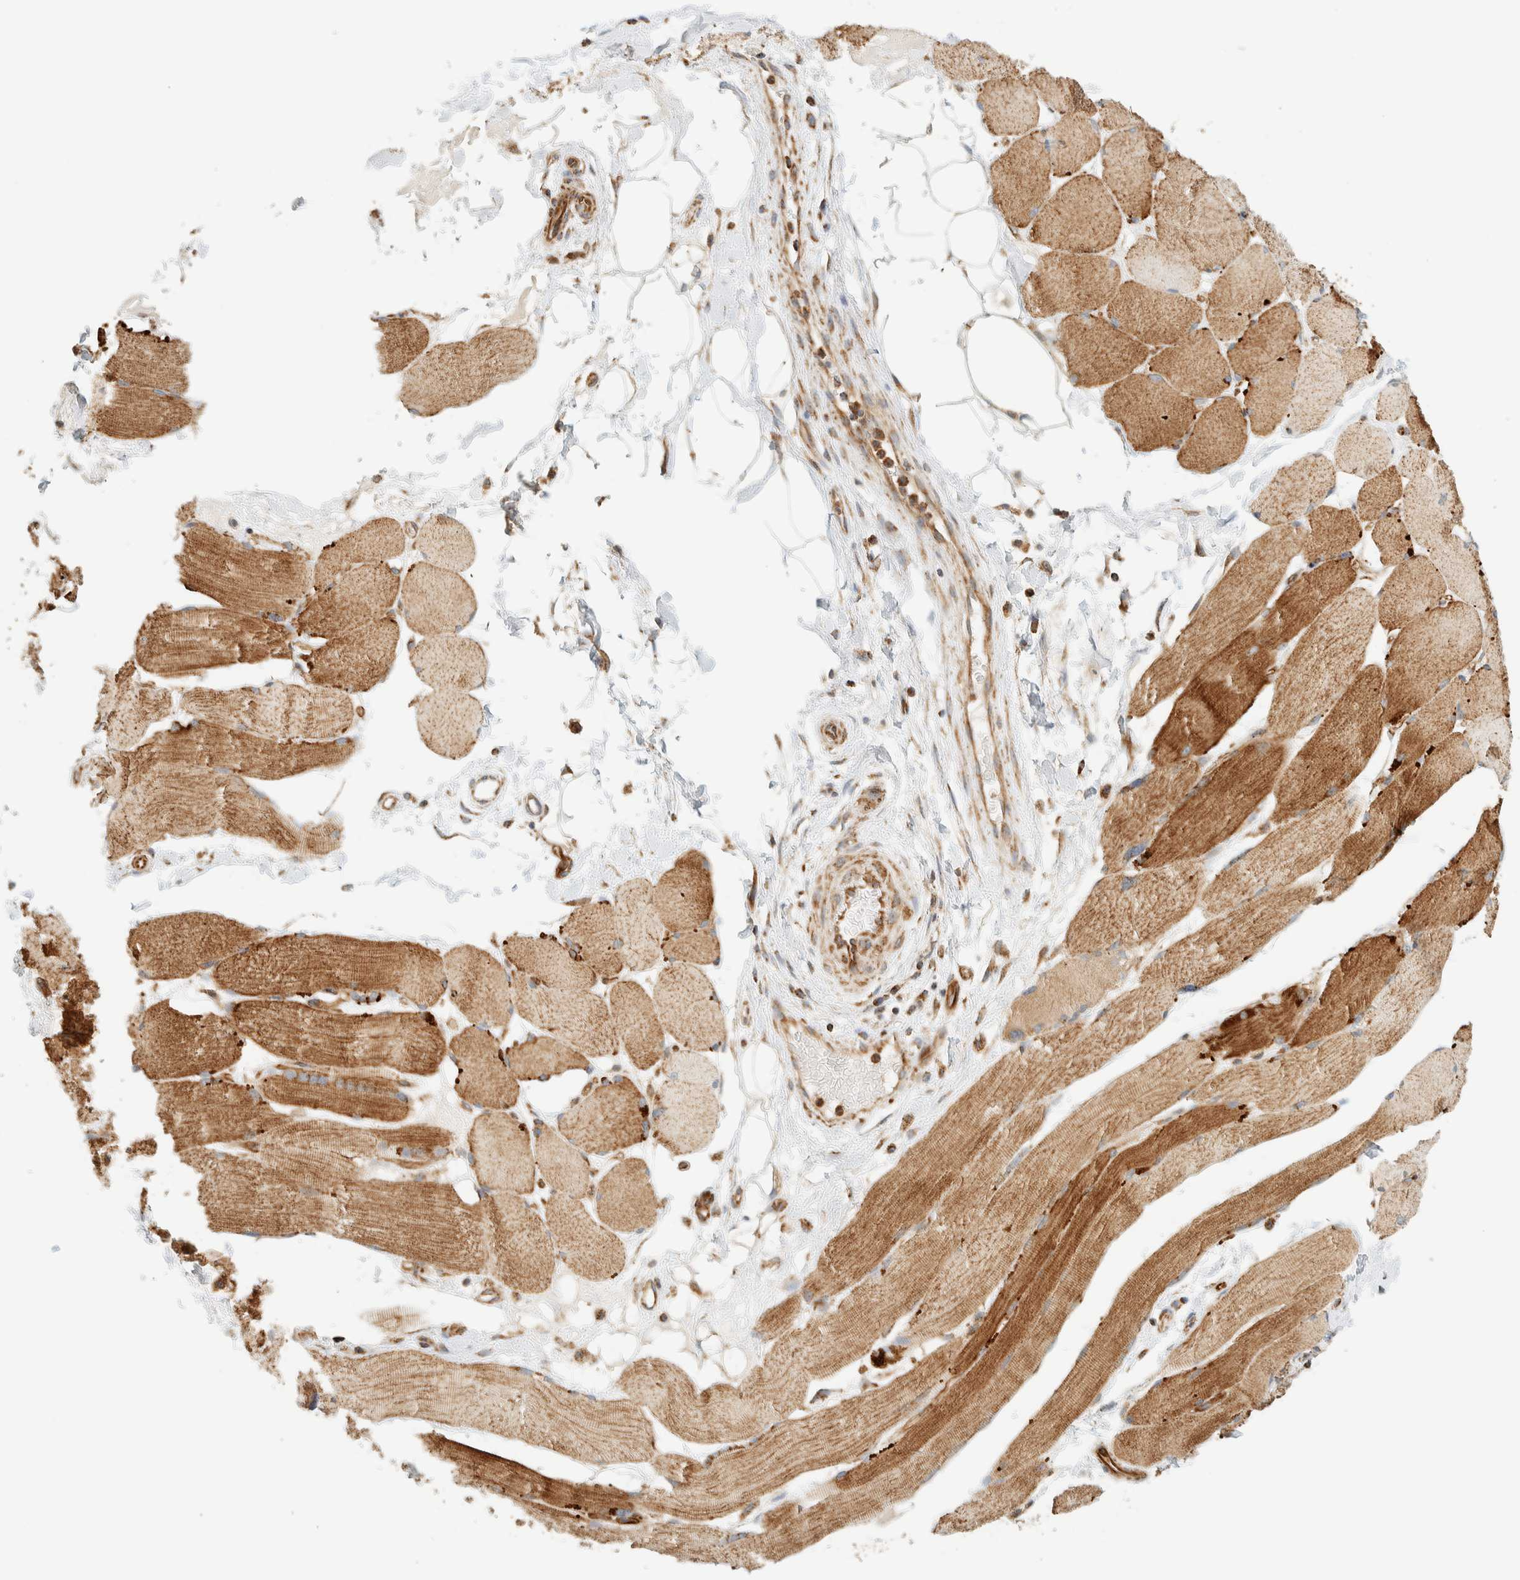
{"staining": {"intensity": "moderate", "quantity": ">75%", "location": "cytoplasmic/membranous"}, "tissue": "skeletal muscle", "cell_type": "Myocytes", "image_type": "normal", "snomed": [{"axis": "morphology", "description": "Normal tissue, NOS"}, {"axis": "topography", "description": "Skin"}, {"axis": "topography", "description": "Skeletal muscle"}], "caption": "Protein expression analysis of unremarkable skeletal muscle exhibits moderate cytoplasmic/membranous positivity in approximately >75% of myocytes.", "gene": "KIFAP3", "patient": {"sex": "male", "age": 83}}